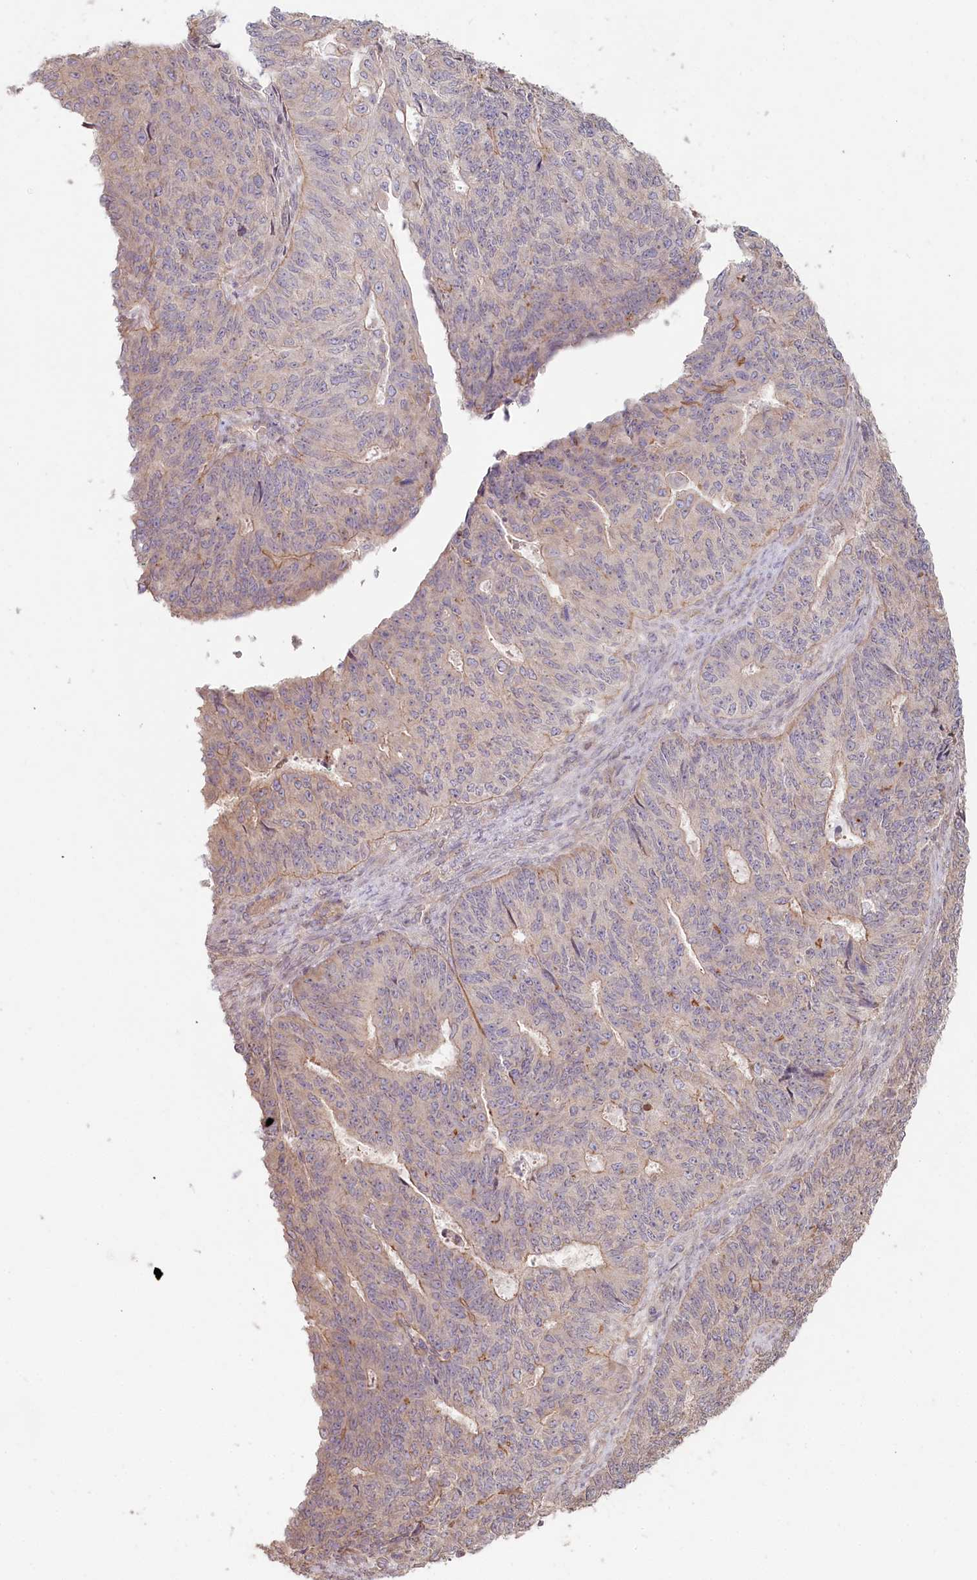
{"staining": {"intensity": "weak", "quantity": "<25%", "location": "cytoplasmic/membranous"}, "tissue": "endometrial cancer", "cell_type": "Tumor cells", "image_type": "cancer", "snomed": [{"axis": "morphology", "description": "Adenocarcinoma, NOS"}, {"axis": "topography", "description": "Endometrium"}], "caption": "This image is of endometrial cancer stained with IHC to label a protein in brown with the nuclei are counter-stained blue. There is no positivity in tumor cells. (Stains: DAB (3,3'-diaminobenzidine) IHC with hematoxylin counter stain, Microscopy: brightfield microscopy at high magnification).", "gene": "TCHP", "patient": {"sex": "female", "age": 32}}